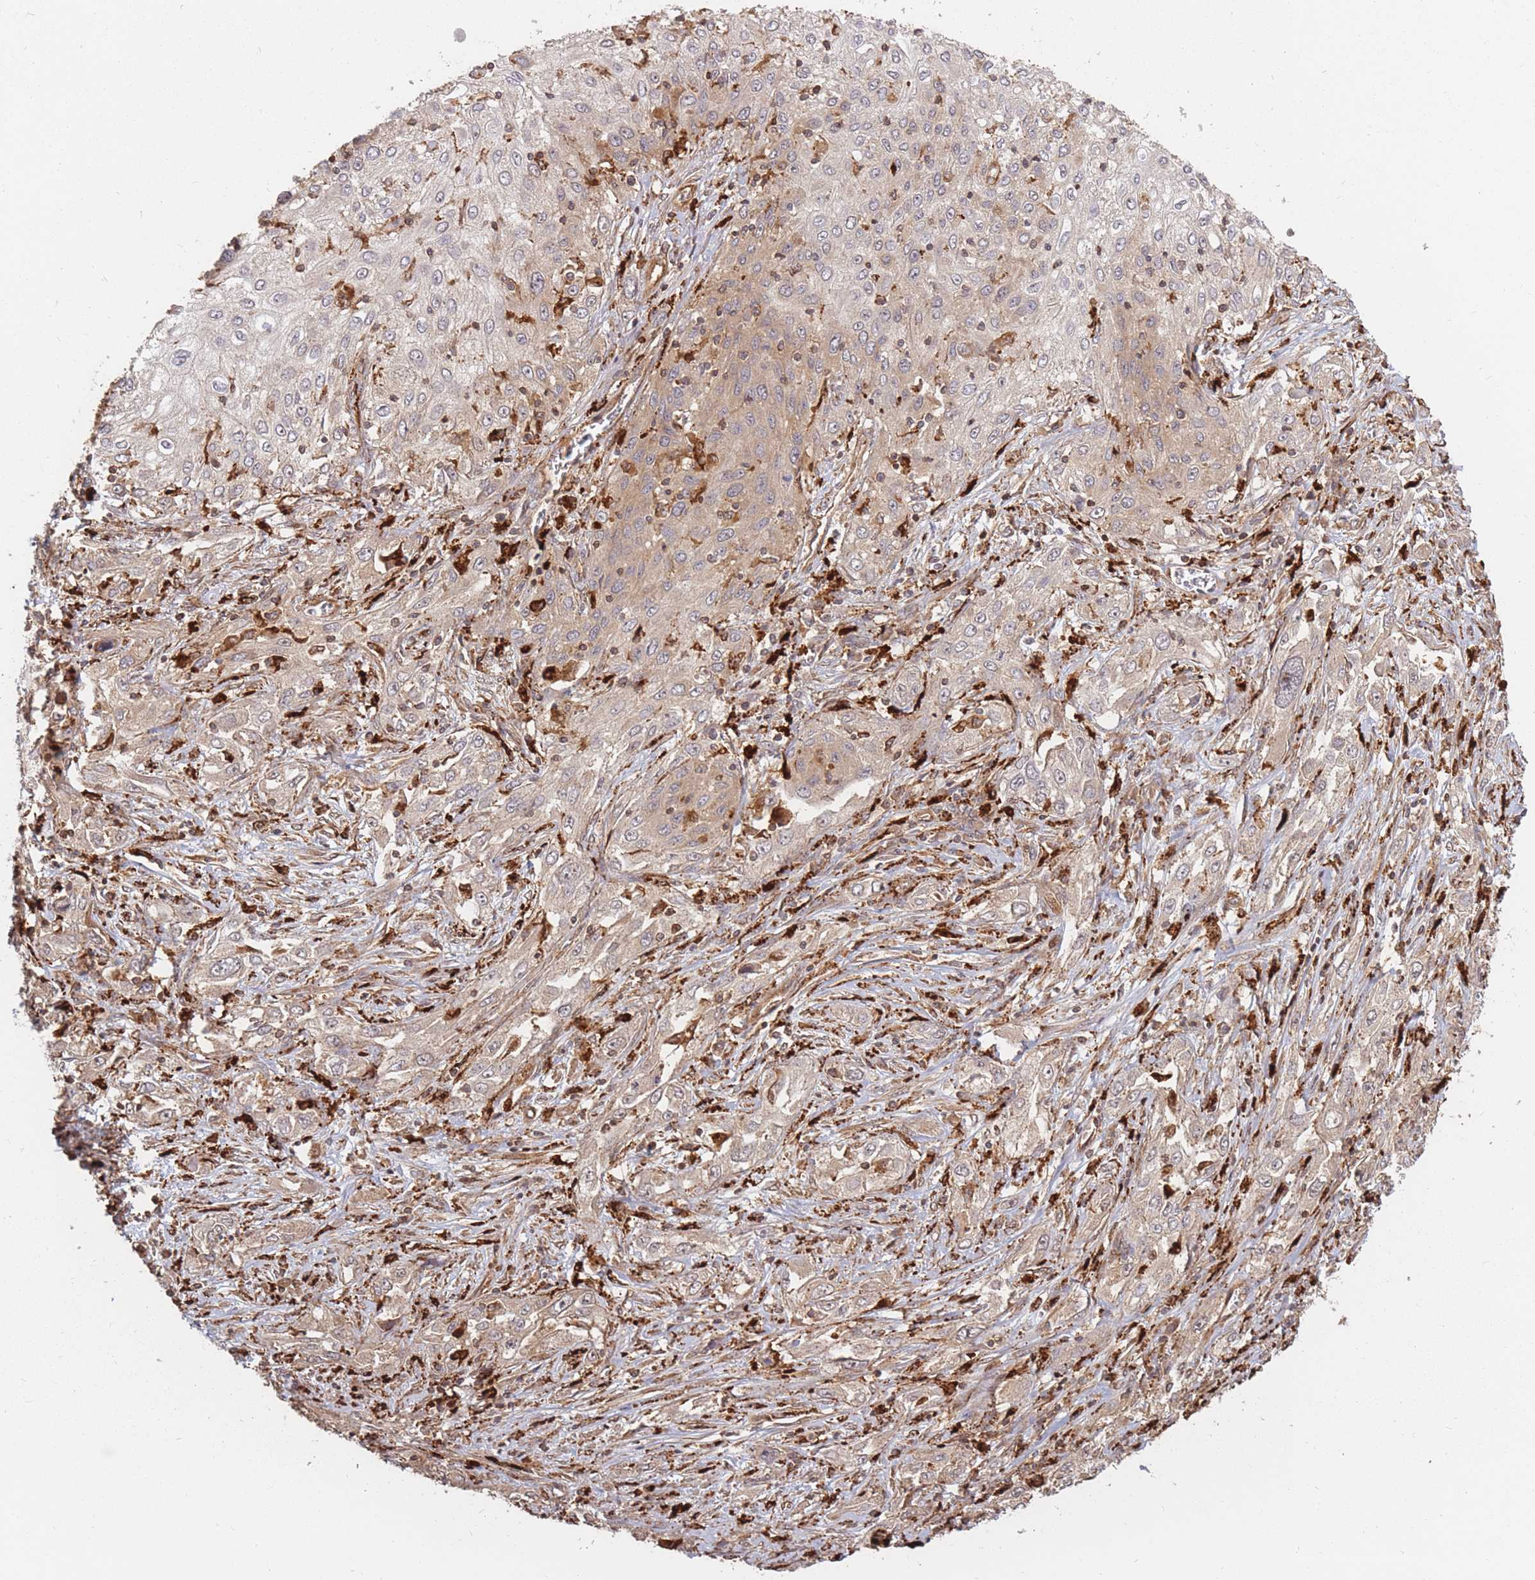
{"staining": {"intensity": "moderate", "quantity": "<25%", "location": "cytoplasmic/membranous"}, "tissue": "lung cancer", "cell_type": "Tumor cells", "image_type": "cancer", "snomed": [{"axis": "morphology", "description": "Squamous cell carcinoma, NOS"}, {"axis": "topography", "description": "Lung"}], "caption": "Immunohistochemical staining of lung squamous cell carcinoma displays moderate cytoplasmic/membranous protein expression in about <25% of tumor cells.", "gene": "RASSF2", "patient": {"sex": "female", "age": 69}}